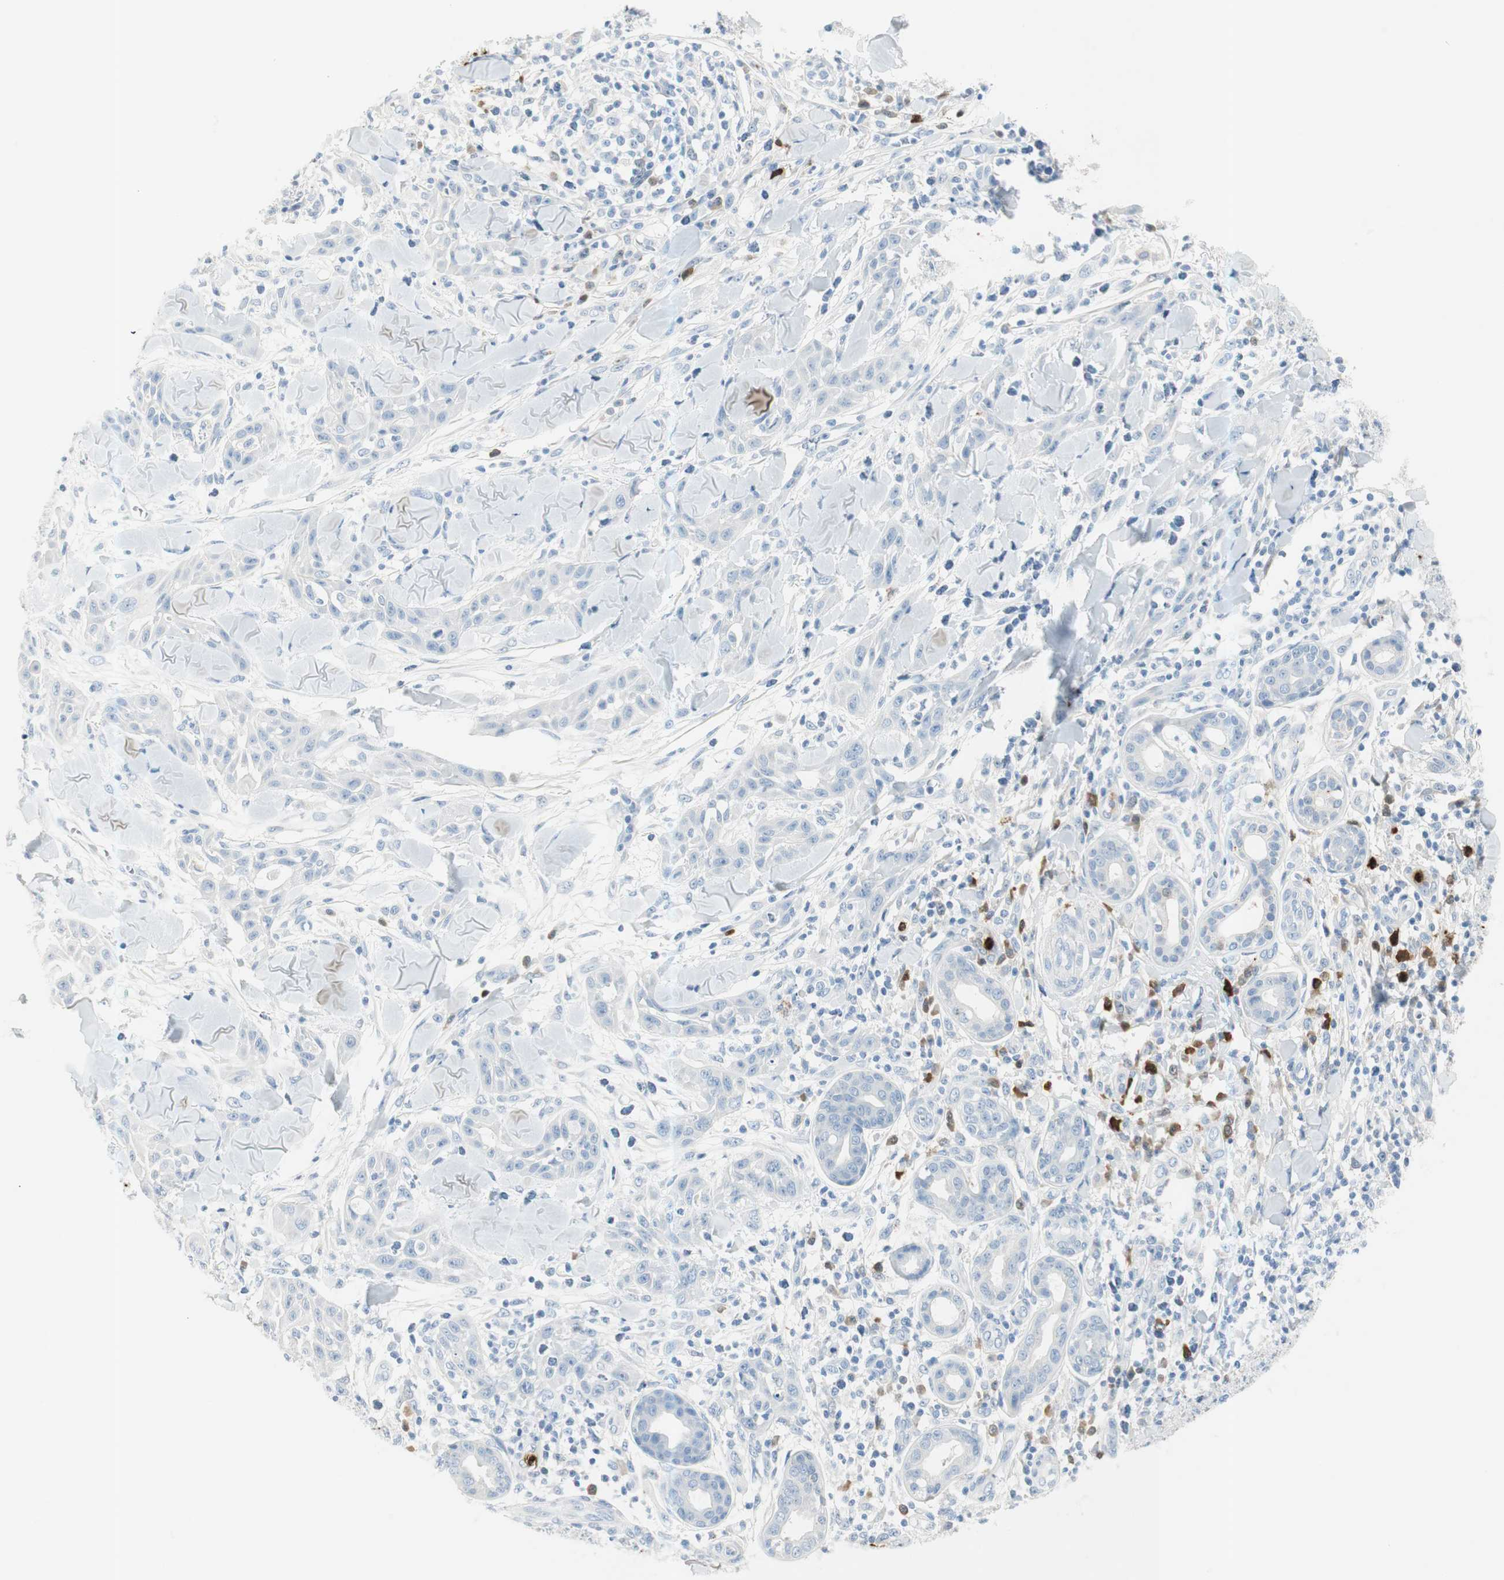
{"staining": {"intensity": "negative", "quantity": "none", "location": "none"}, "tissue": "skin cancer", "cell_type": "Tumor cells", "image_type": "cancer", "snomed": [{"axis": "morphology", "description": "Squamous cell carcinoma, NOS"}, {"axis": "topography", "description": "Skin"}], "caption": "Human skin cancer (squamous cell carcinoma) stained for a protein using IHC demonstrates no positivity in tumor cells.", "gene": "PRTN3", "patient": {"sex": "male", "age": 24}}